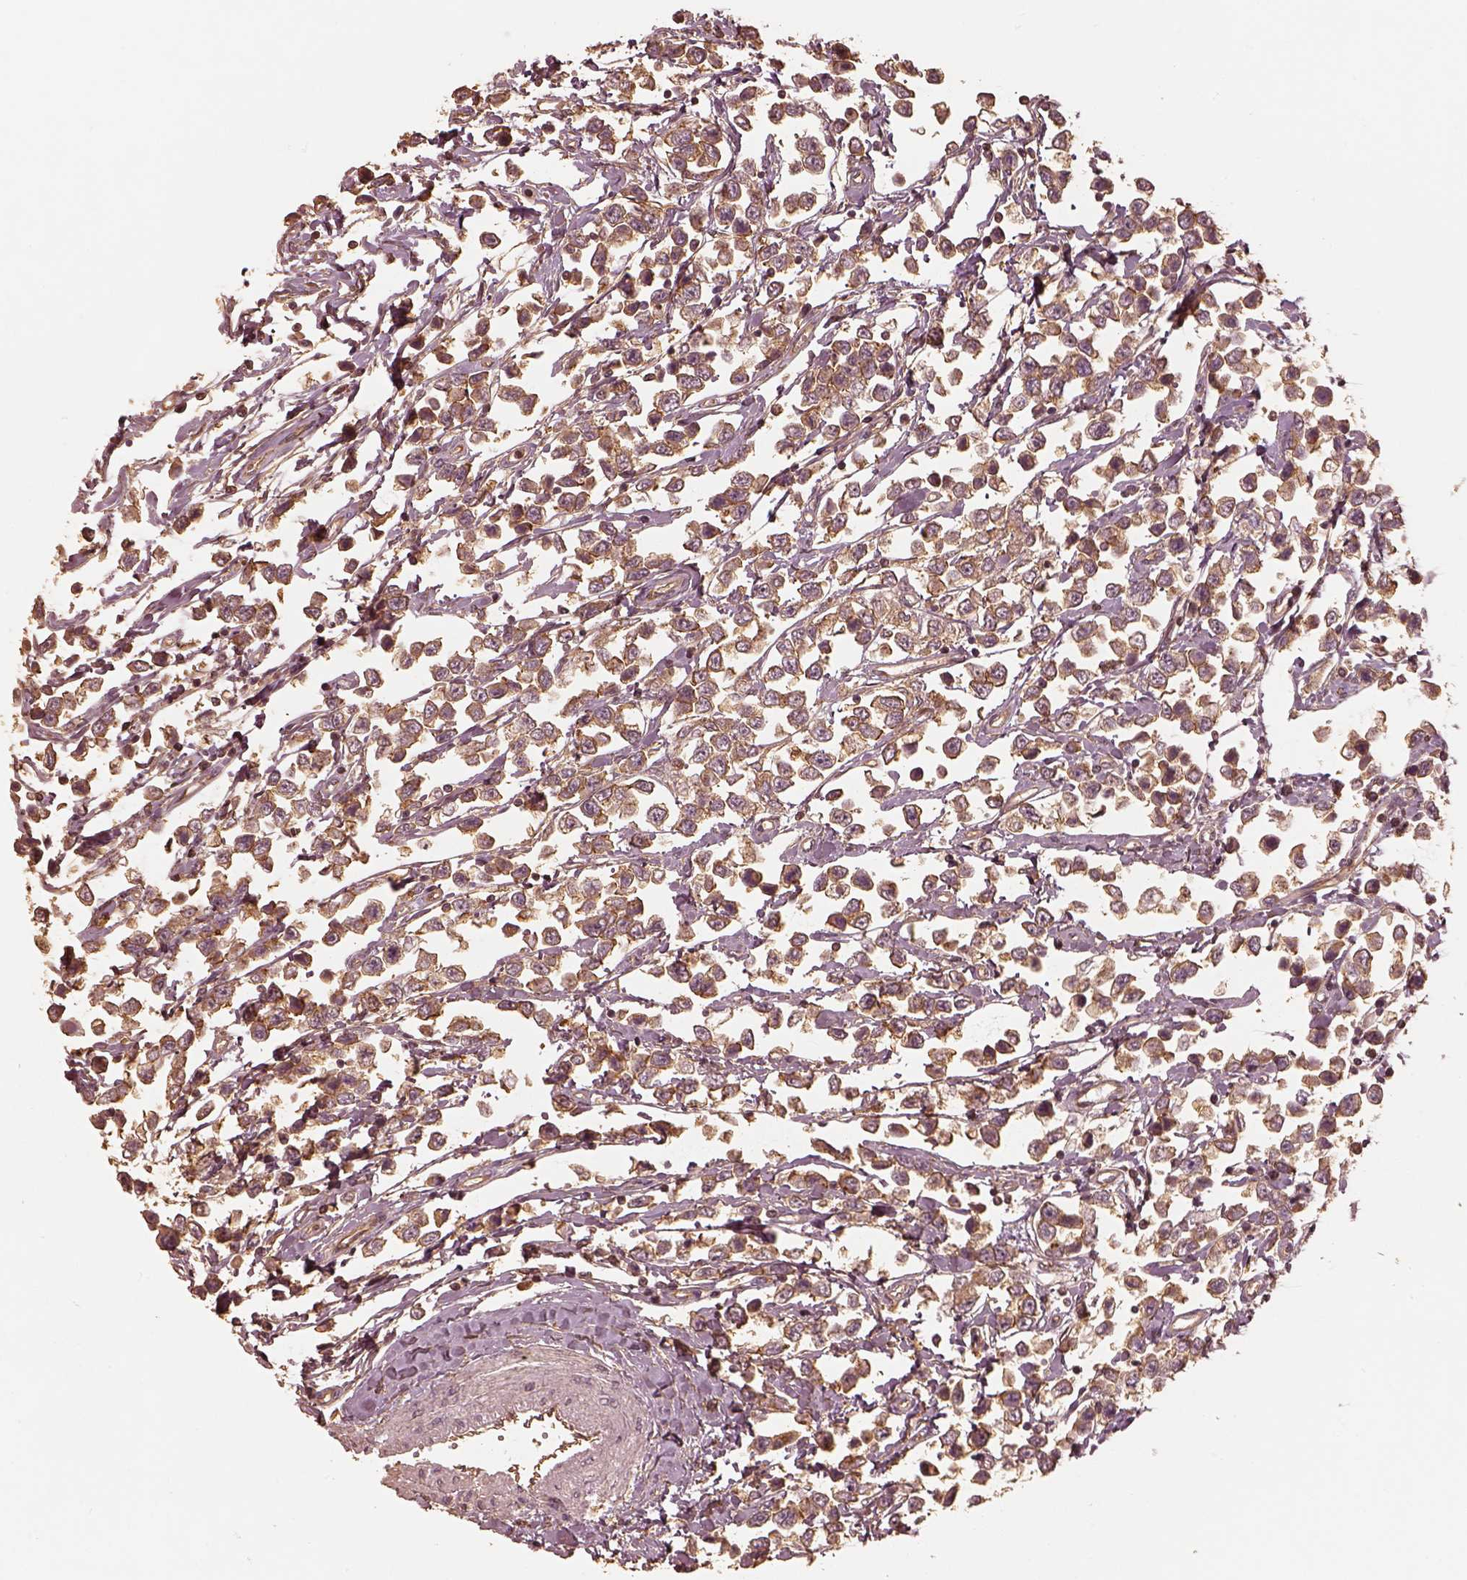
{"staining": {"intensity": "moderate", "quantity": ">75%", "location": "cytoplasmic/membranous"}, "tissue": "testis cancer", "cell_type": "Tumor cells", "image_type": "cancer", "snomed": [{"axis": "morphology", "description": "Seminoma, NOS"}, {"axis": "topography", "description": "Testis"}], "caption": "Testis cancer (seminoma) was stained to show a protein in brown. There is medium levels of moderate cytoplasmic/membranous positivity in about >75% of tumor cells.", "gene": "WDR7", "patient": {"sex": "male", "age": 34}}